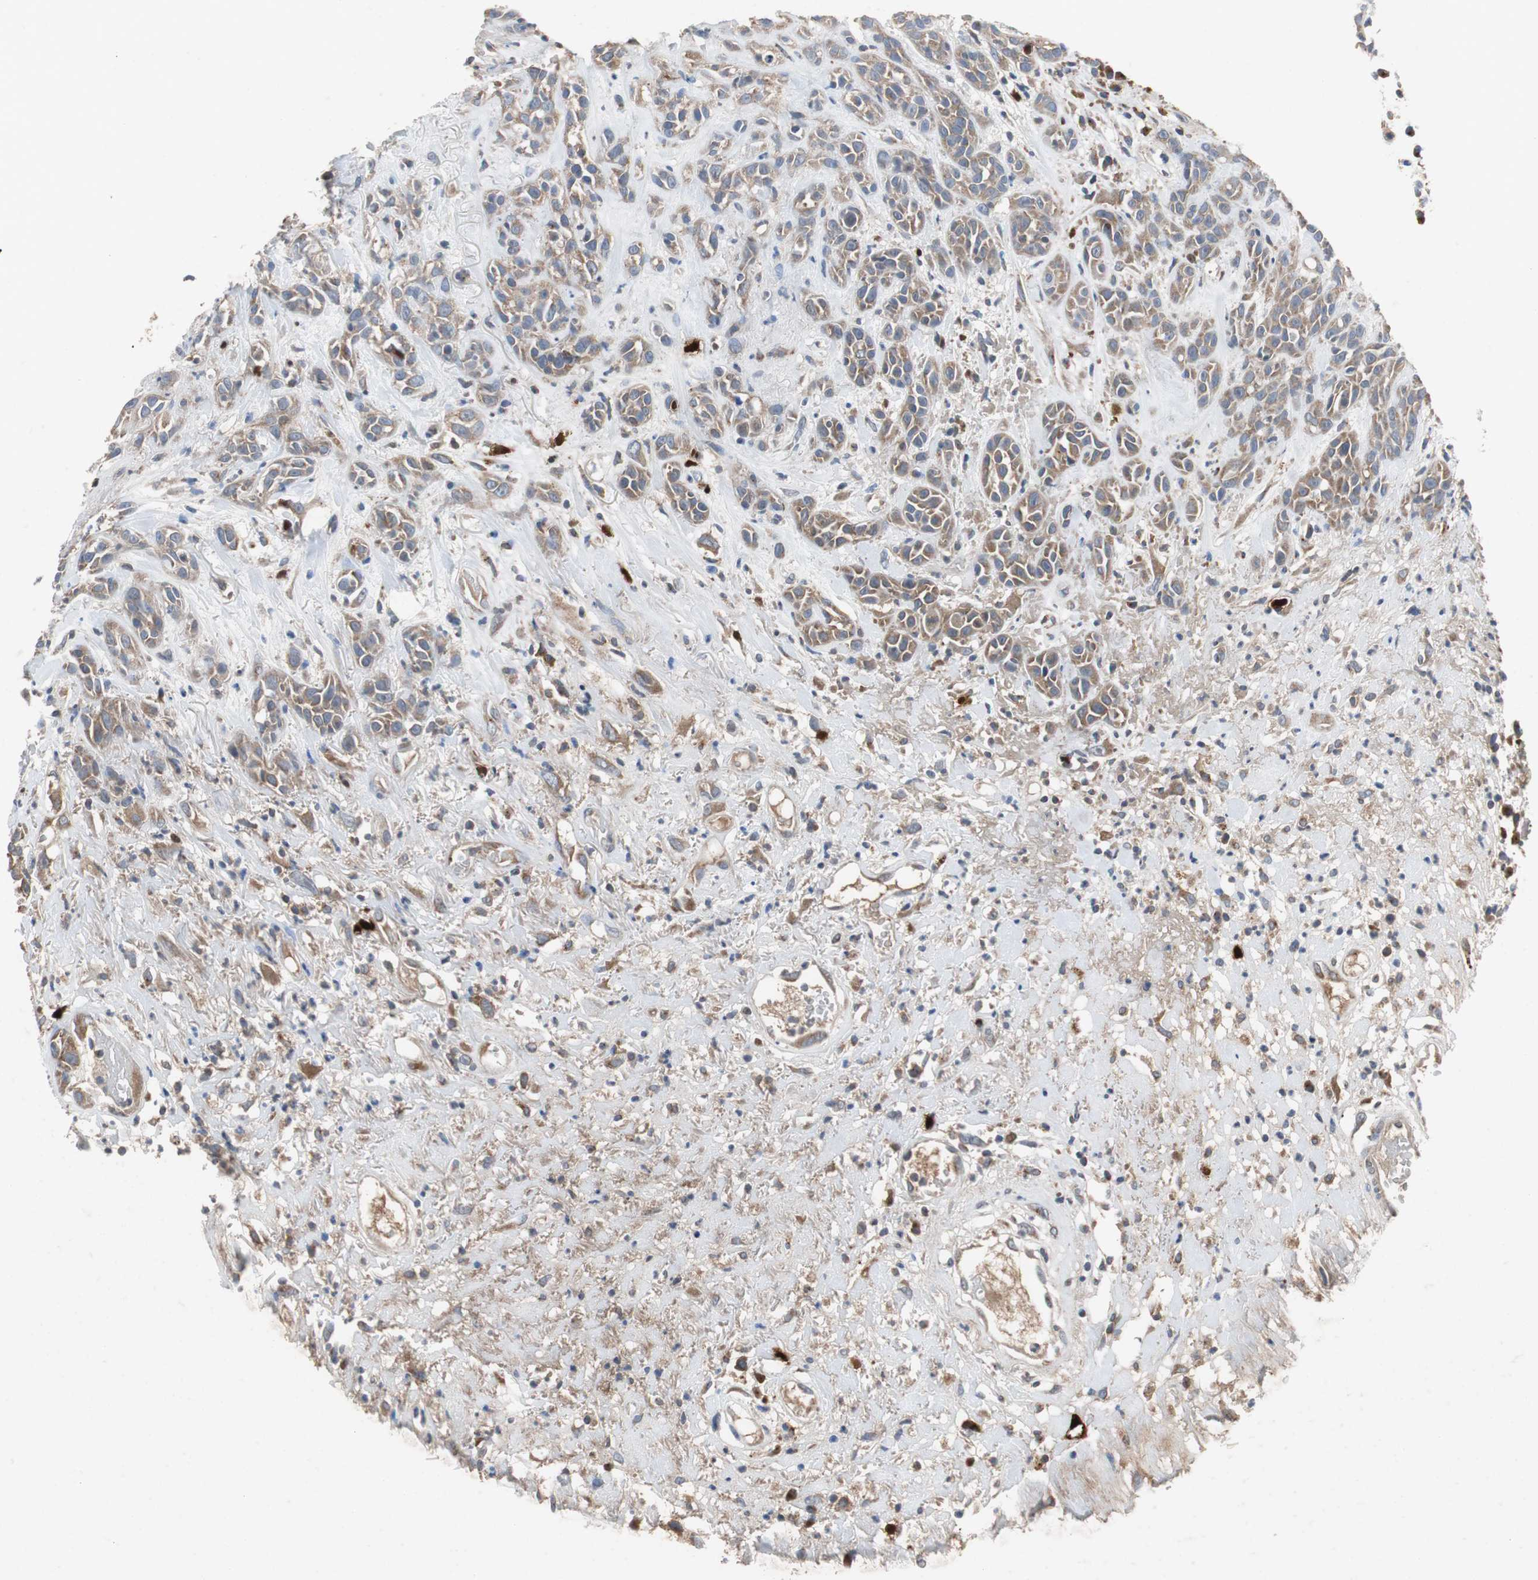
{"staining": {"intensity": "moderate", "quantity": ">75%", "location": "cytoplasmic/membranous"}, "tissue": "head and neck cancer", "cell_type": "Tumor cells", "image_type": "cancer", "snomed": [{"axis": "morphology", "description": "Squamous cell carcinoma, NOS"}, {"axis": "topography", "description": "Head-Neck"}], "caption": "Head and neck cancer (squamous cell carcinoma) stained with a brown dye exhibits moderate cytoplasmic/membranous positive staining in approximately >75% of tumor cells.", "gene": "CALB2", "patient": {"sex": "male", "age": 62}}